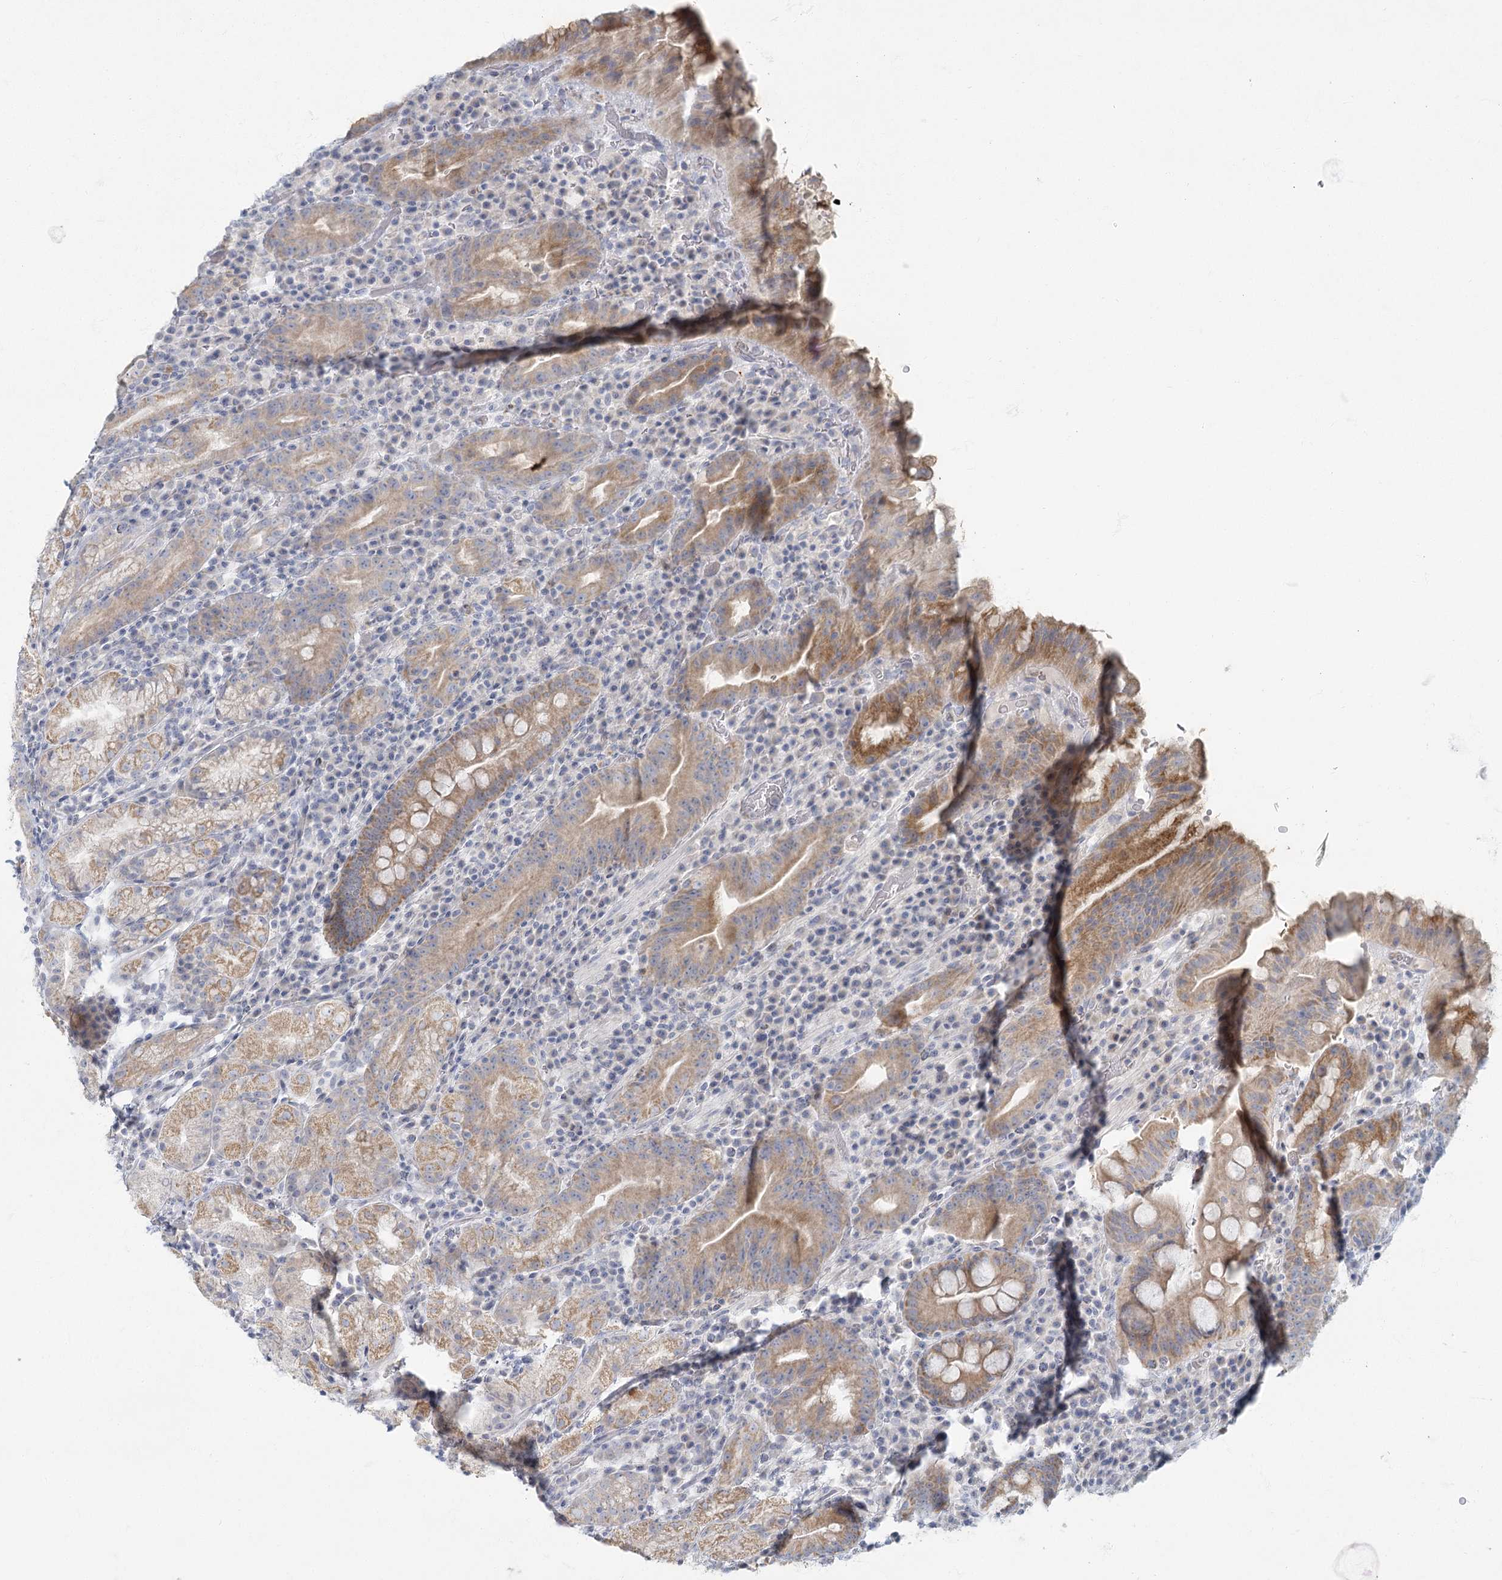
{"staining": {"intensity": "moderate", "quantity": "25%-75%", "location": "cytoplasmic/membranous"}, "tissue": "stomach", "cell_type": "Glandular cells", "image_type": "normal", "snomed": [{"axis": "morphology", "description": "Normal tissue, NOS"}, {"axis": "morphology", "description": "Inflammation, NOS"}, {"axis": "topography", "description": "Stomach"}], "caption": "The photomicrograph exhibits staining of normal stomach, revealing moderate cytoplasmic/membranous protein staining (brown color) within glandular cells.", "gene": "FAM110C", "patient": {"sex": "male", "age": 79}}